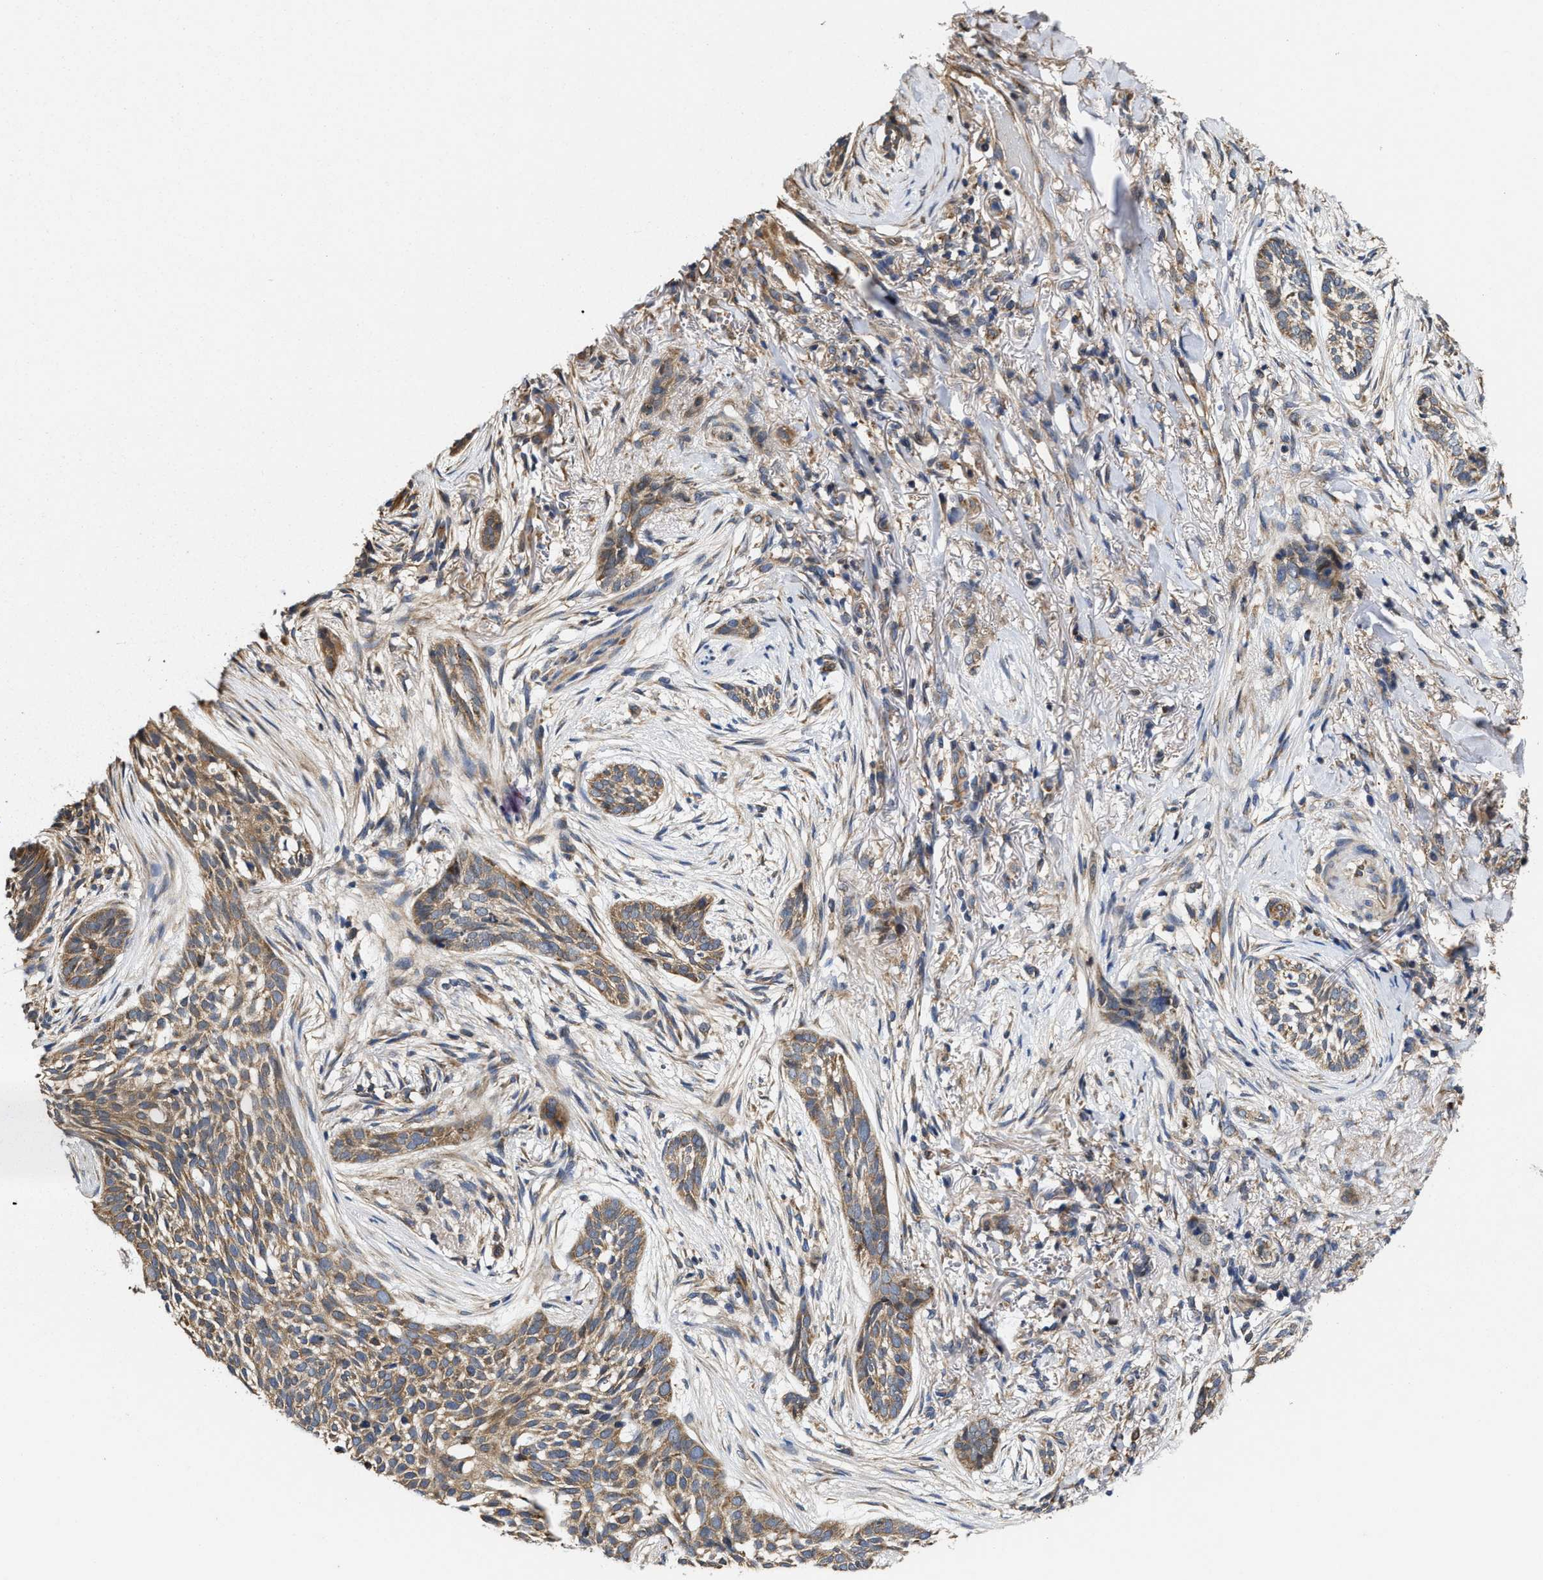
{"staining": {"intensity": "moderate", "quantity": ">75%", "location": "cytoplasmic/membranous"}, "tissue": "skin cancer", "cell_type": "Tumor cells", "image_type": "cancer", "snomed": [{"axis": "morphology", "description": "Basal cell carcinoma"}, {"axis": "topography", "description": "Skin"}], "caption": "High-power microscopy captured an immunohistochemistry histopathology image of skin cancer, revealing moderate cytoplasmic/membranous positivity in about >75% of tumor cells.", "gene": "TRAF6", "patient": {"sex": "female", "age": 88}}